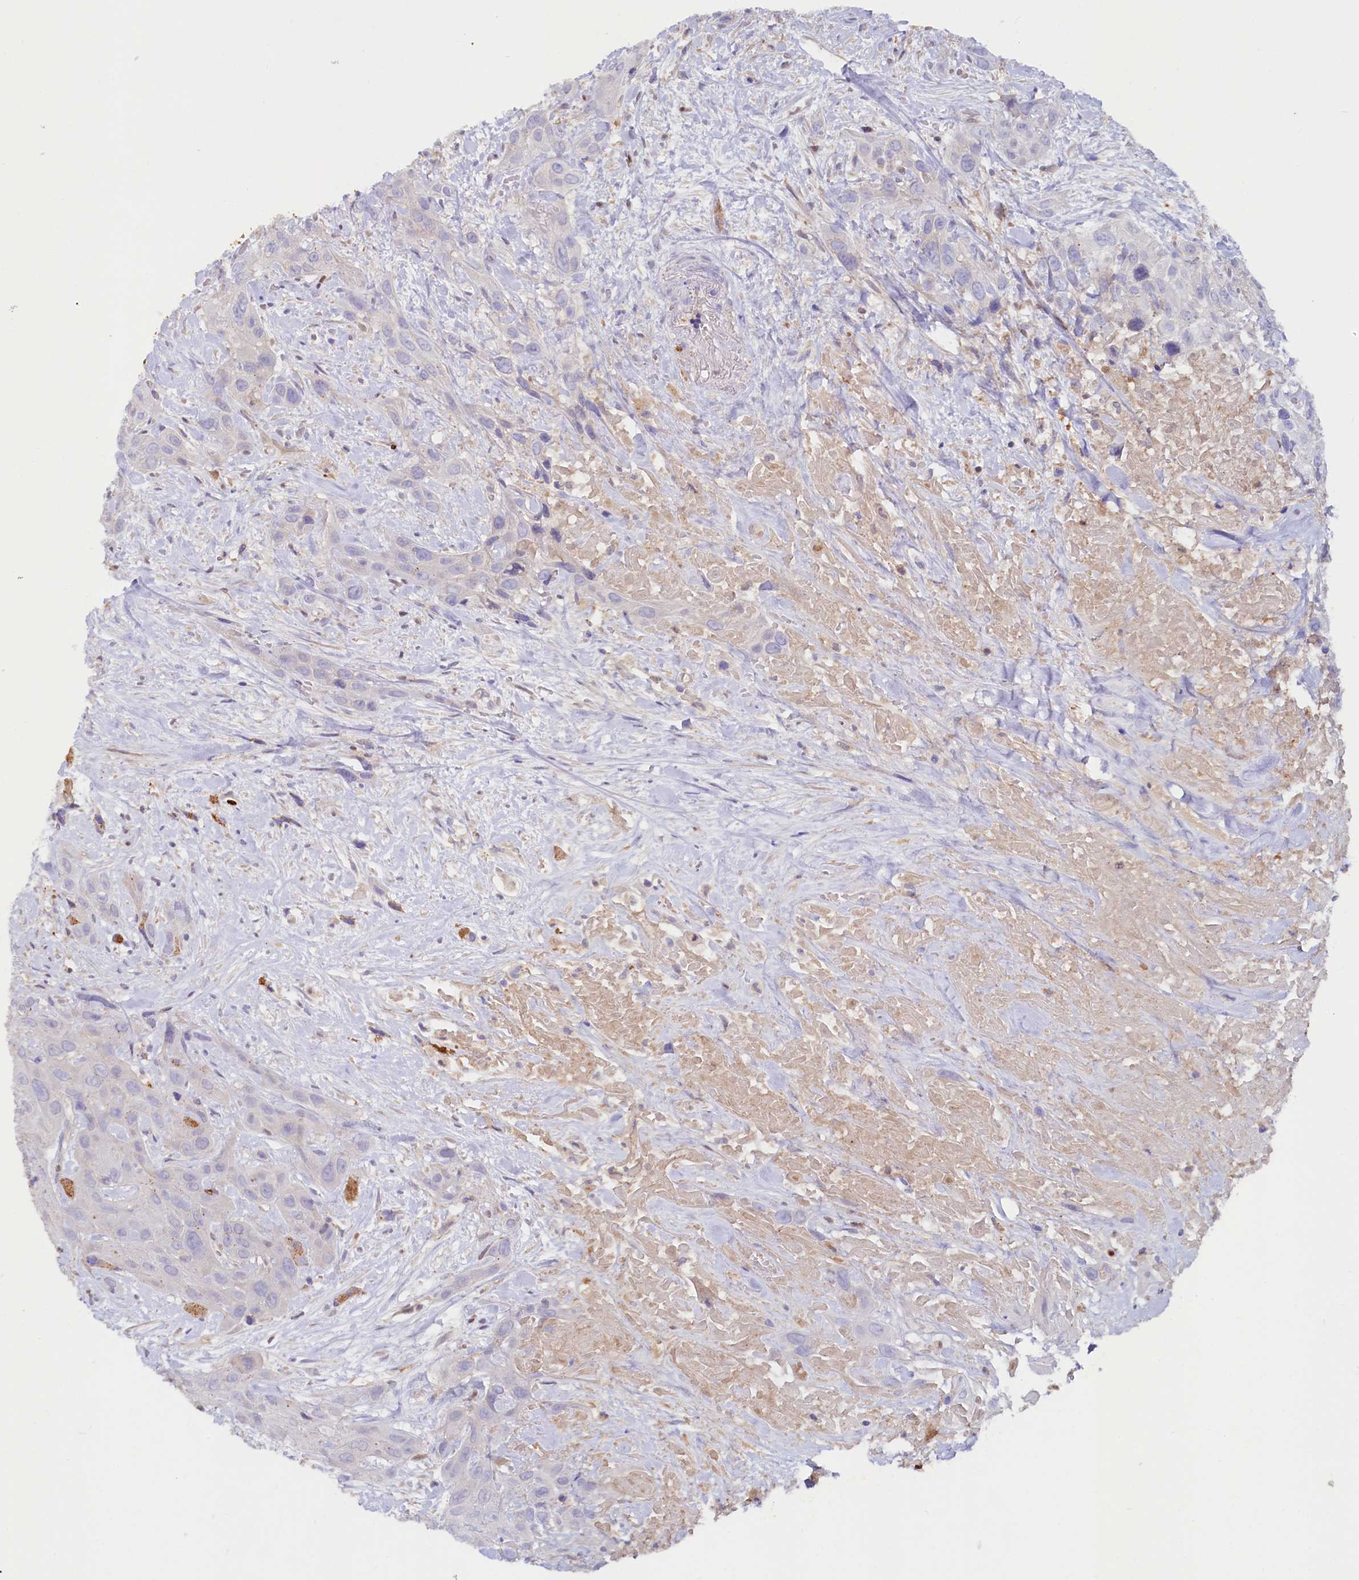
{"staining": {"intensity": "negative", "quantity": "none", "location": "none"}, "tissue": "head and neck cancer", "cell_type": "Tumor cells", "image_type": "cancer", "snomed": [{"axis": "morphology", "description": "Squamous cell carcinoma, NOS"}, {"axis": "topography", "description": "Head-Neck"}], "caption": "IHC micrograph of neoplastic tissue: head and neck cancer (squamous cell carcinoma) stained with DAB exhibits no significant protein positivity in tumor cells. (DAB IHC visualized using brightfield microscopy, high magnification).", "gene": "IL17RD", "patient": {"sex": "male", "age": 81}}